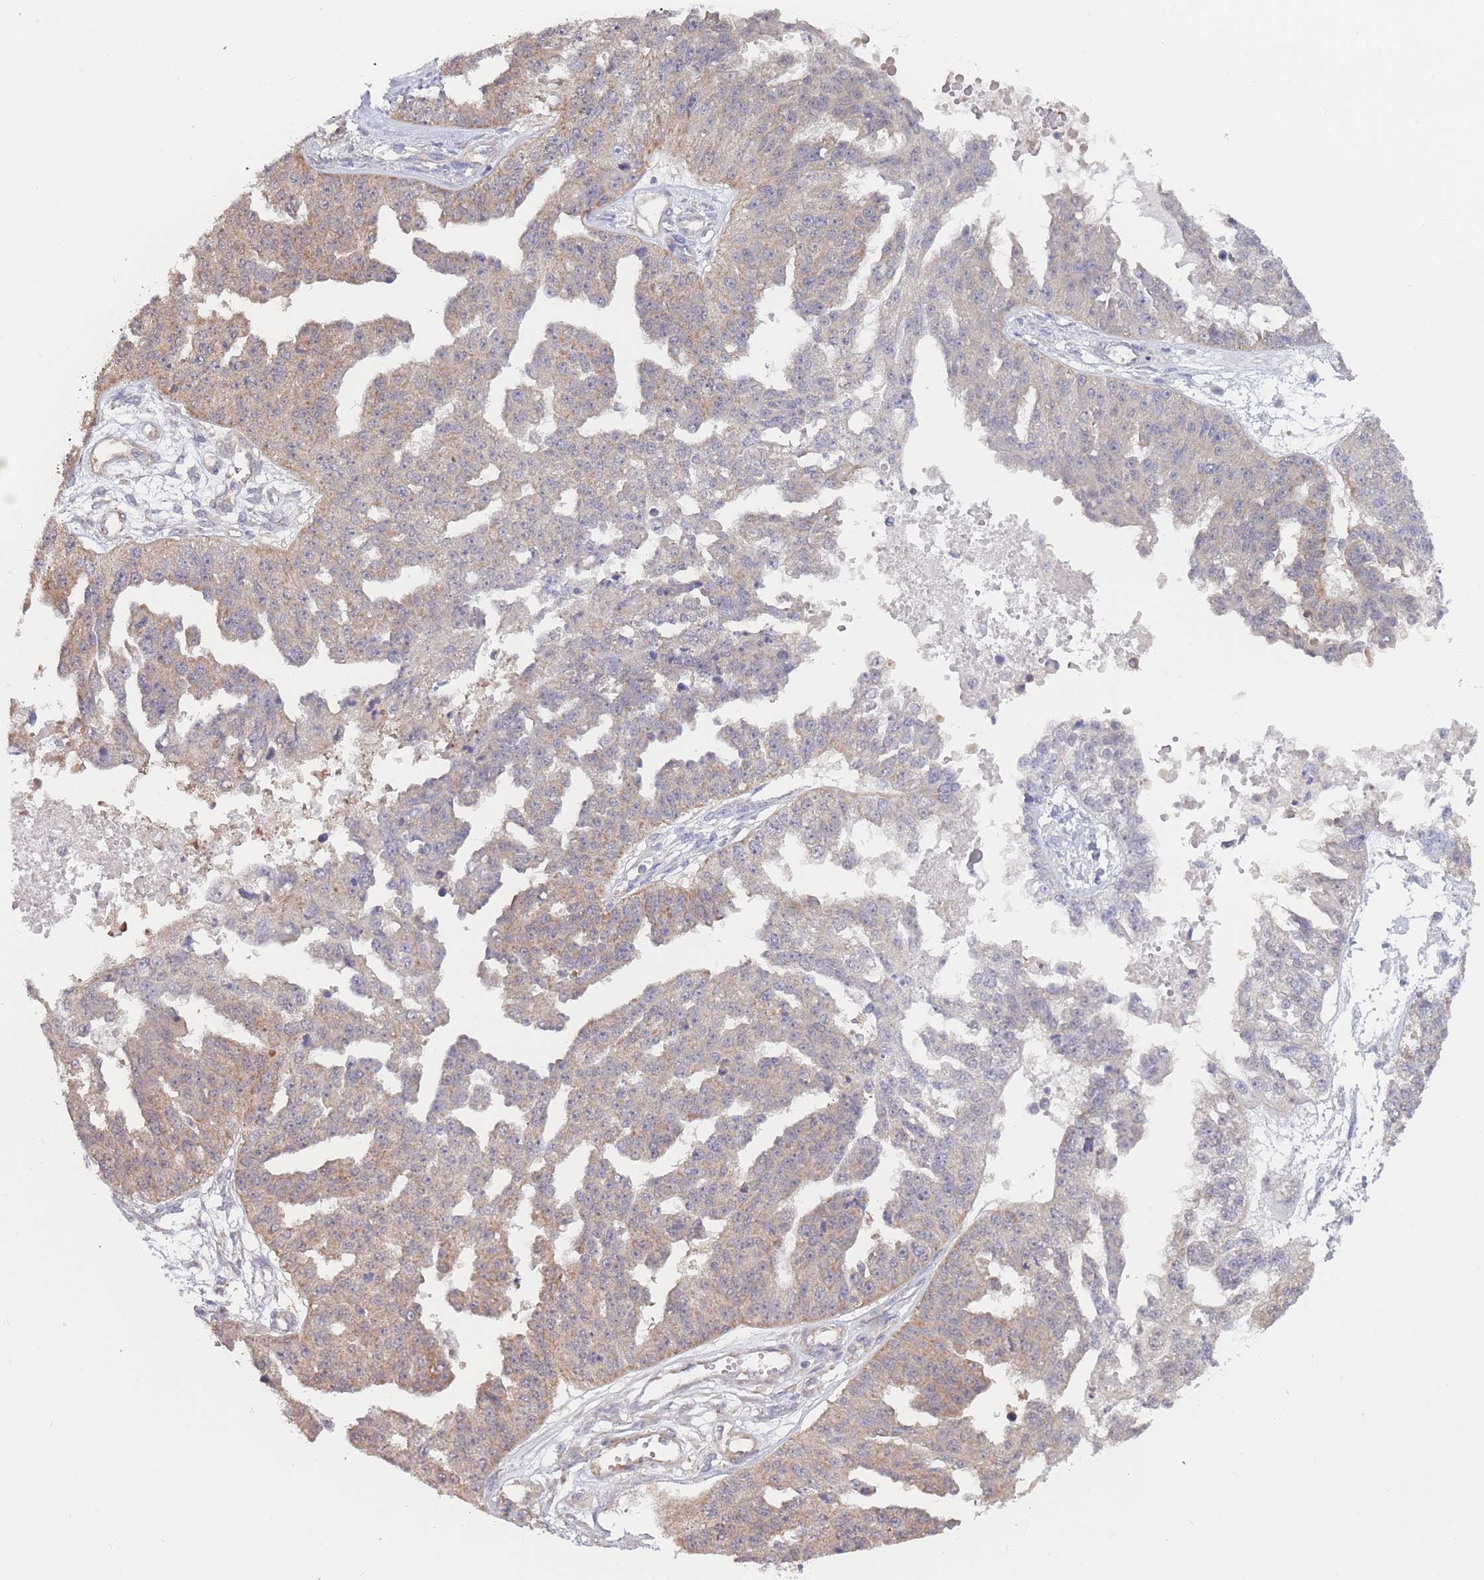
{"staining": {"intensity": "moderate", "quantity": "25%-75%", "location": "cytoplasmic/membranous"}, "tissue": "ovarian cancer", "cell_type": "Tumor cells", "image_type": "cancer", "snomed": [{"axis": "morphology", "description": "Cystadenocarcinoma, serous, NOS"}, {"axis": "topography", "description": "Ovary"}], "caption": "Brown immunohistochemical staining in ovarian serous cystadenocarcinoma displays moderate cytoplasmic/membranous positivity in about 25%-75% of tumor cells.", "gene": "MRPS18B", "patient": {"sex": "female", "age": 58}}